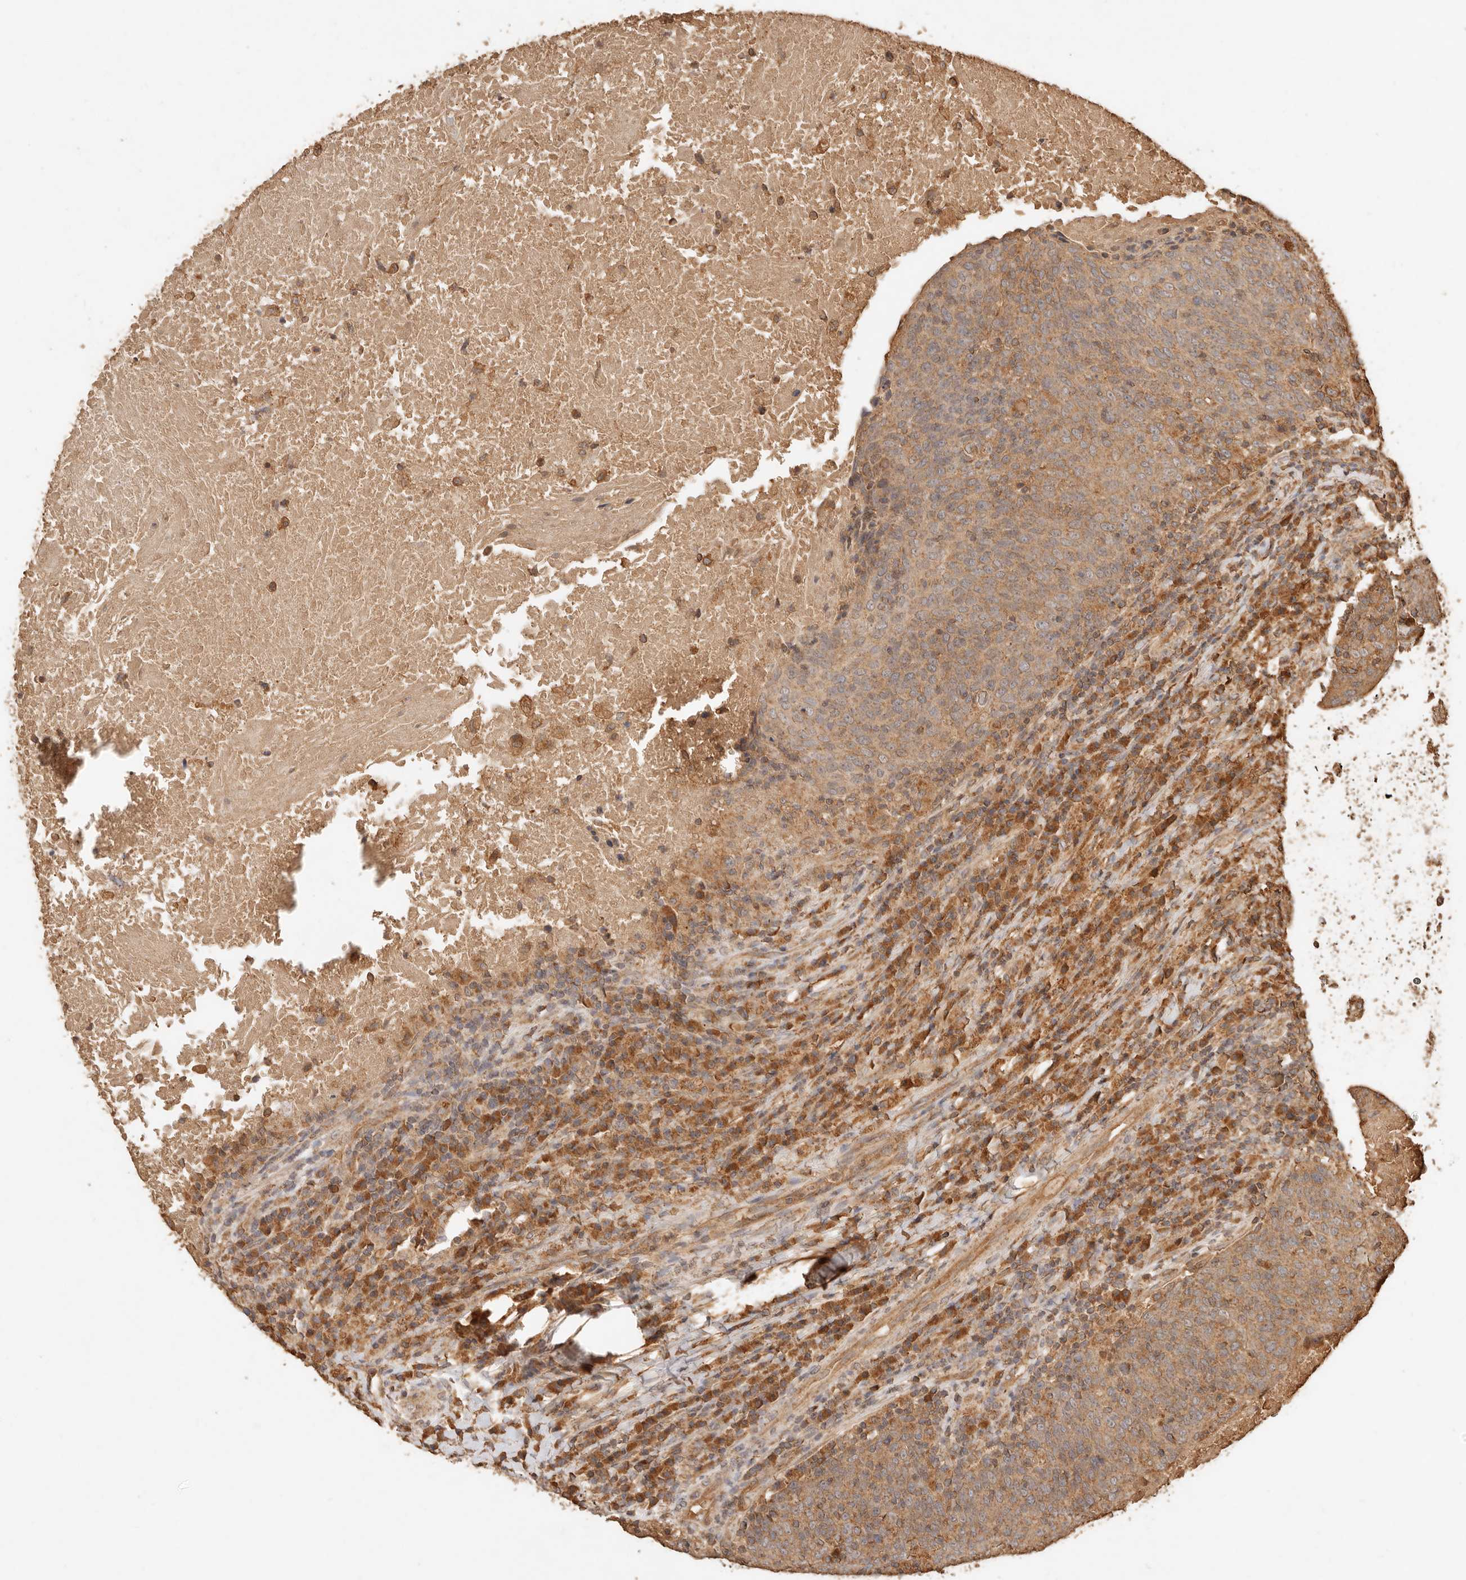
{"staining": {"intensity": "moderate", "quantity": ">75%", "location": "cytoplasmic/membranous"}, "tissue": "head and neck cancer", "cell_type": "Tumor cells", "image_type": "cancer", "snomed": [{"axis": "morphology", "description": "Squamous cell carcinoma, NOS"}, {"axis": "morphology", "description": "Squamous cell carcinoma, metastatic, NOS"}, {"axis": "topography", "description": "Lymph node"}, {"axis": "topography", "description": "Head-Neck"}], "caption": "Approximately >75% of tumor cells in squamous cell carcinoma (head and neck) display moderate cytoplasmic/membranous protein positivity as visualized by brown immunohistochemical staining.", "gene": "FAM180B", "patient": {"sex": "male", "age": 62}}